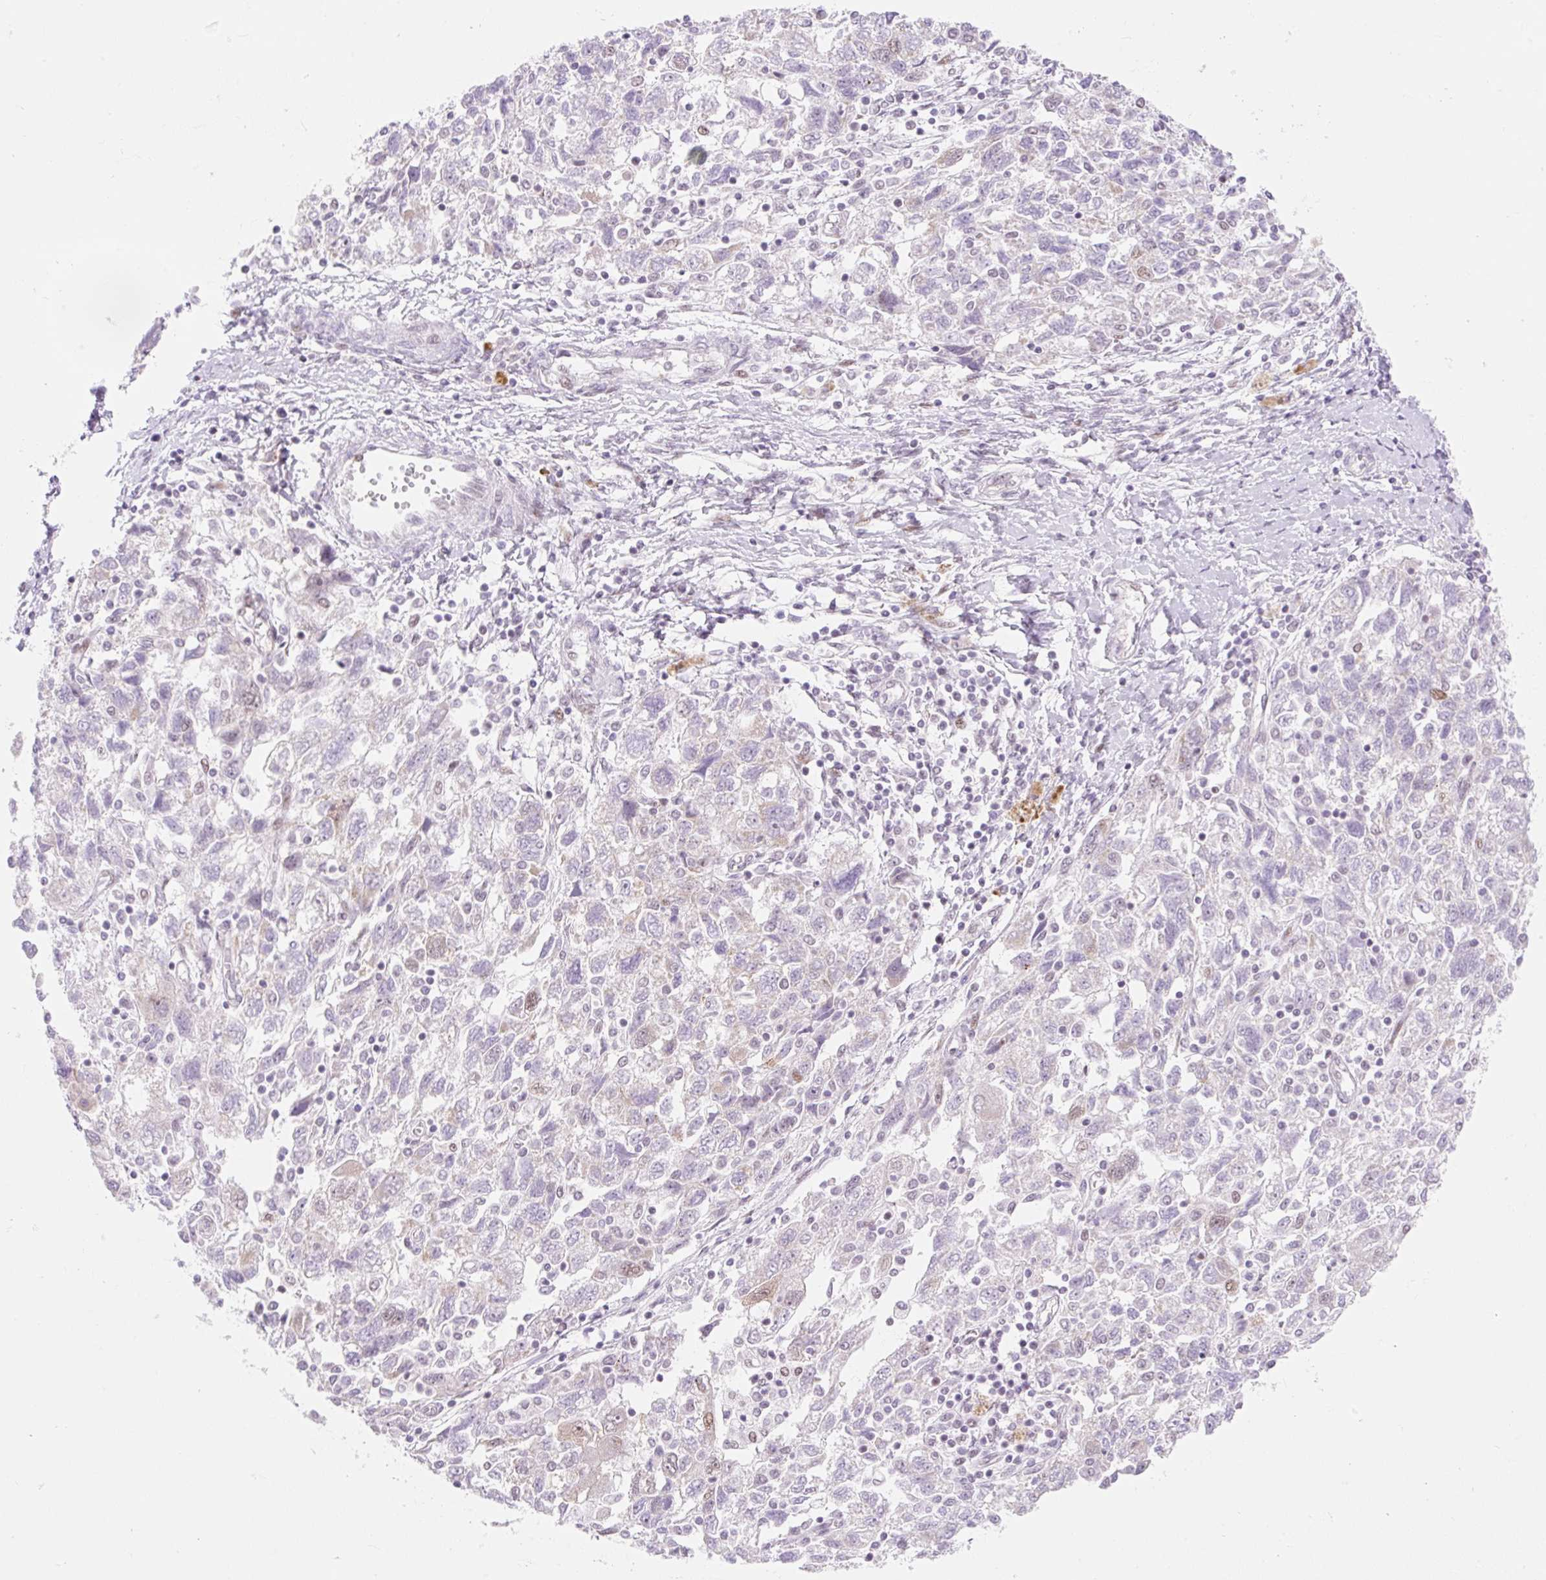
{"staining": {"intensity": "moderate", "quantity": "<25%", "location": "nuclear"}, "tissue": "ovarian cancer", "cell_type": "Tumor cells", "image_type": "cancer", "snomed": [{"axis": "morphology", "description": "Carcinoma, NOS"}, {"axis": "morphology", "description": "Cystadenocarcinoma, serous, NOS"}, {"axis": "topography", "description": "Ovary"}], "caption": "Immunohistochemistry (IHC) of human ovarian cancer demonstrates low levels of moderate nuclear staining in about <25% of tumor cells. Using DAB (3,3'-diaminobenzidine) (brown) and hematoxylin (blue) stains, captured at high magnification using brightfield microscopy.", "gene": "H2BW1", "patient": {"sex": "female", "age": 69}}